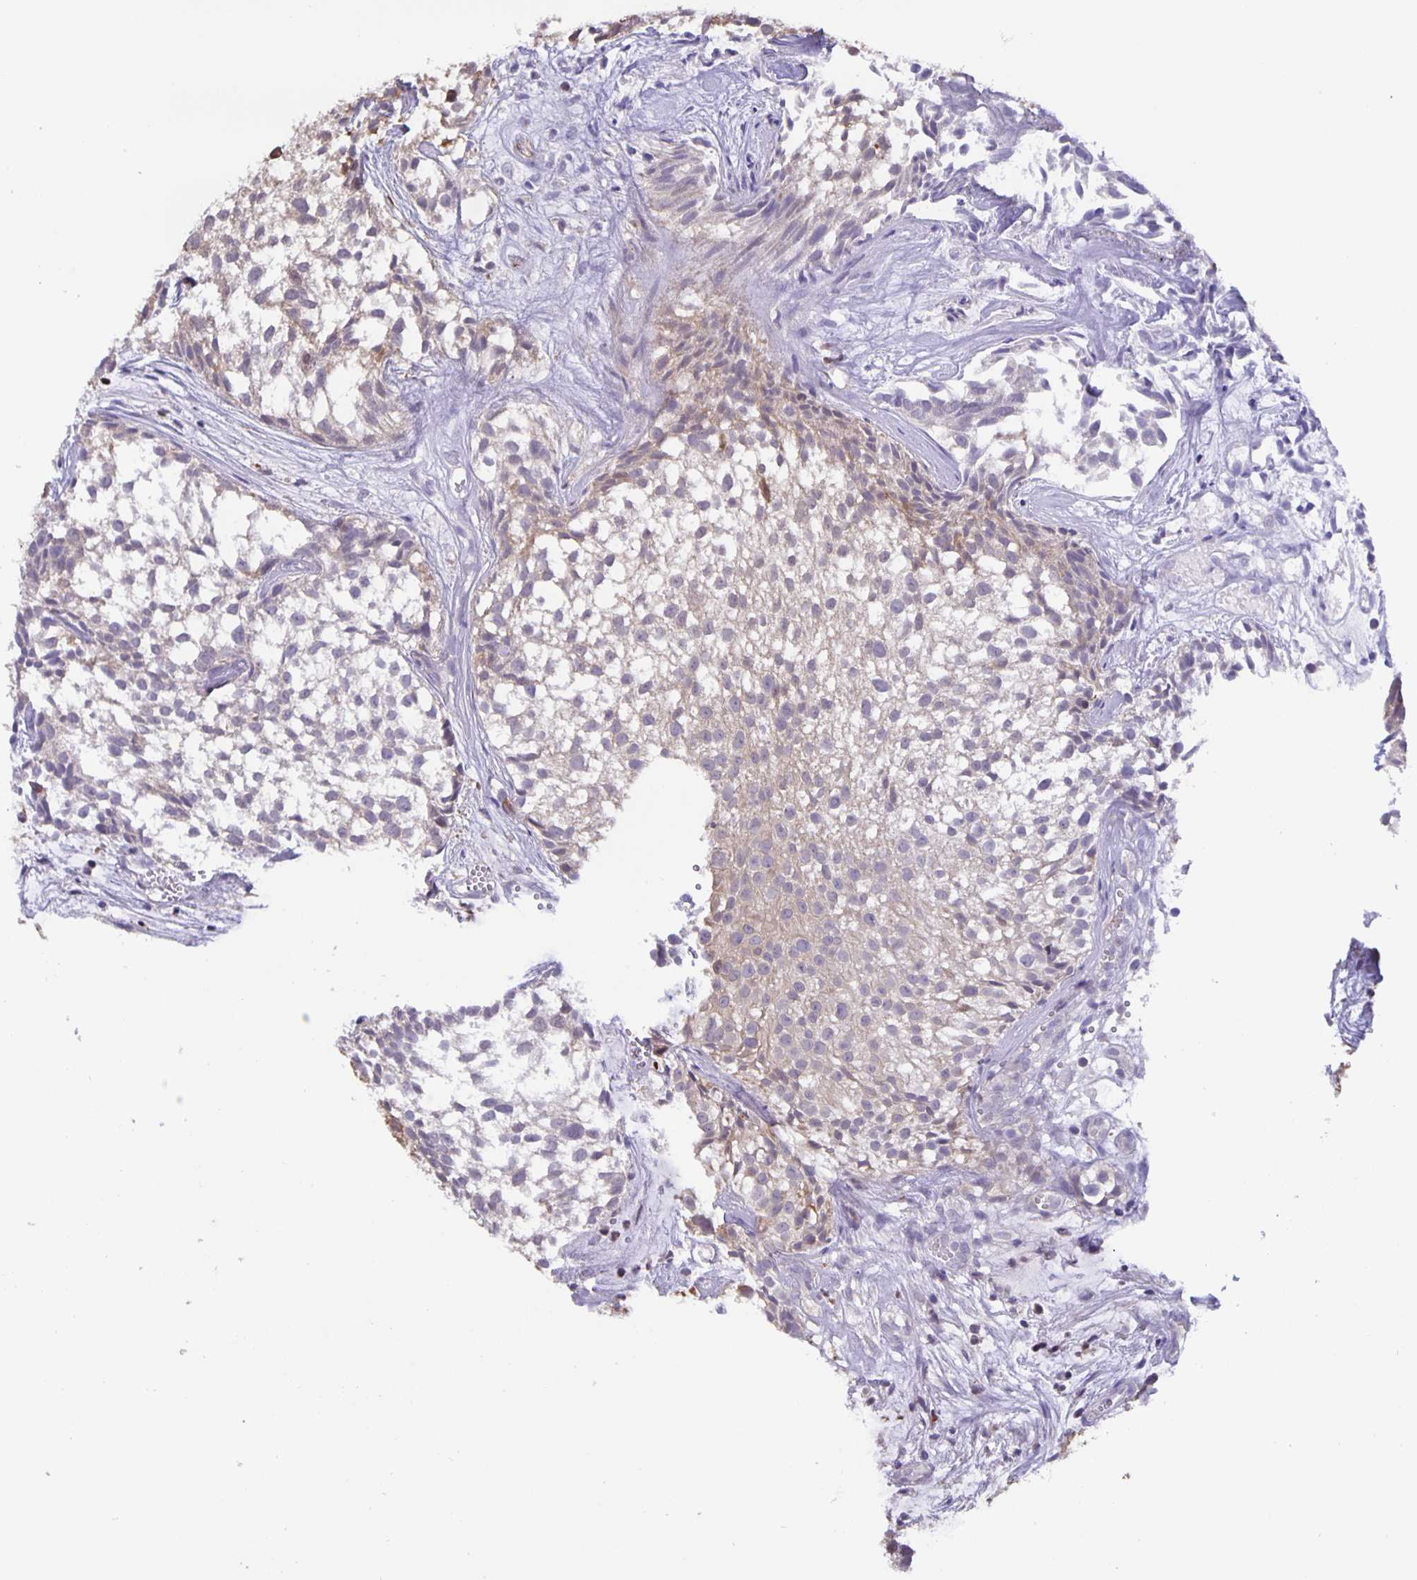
{"staining": {"intensity": "weak", "quantity": "25%-75%", "location": "cytoplasmic/membranous"}, "tissue": "urothelial cancer", "cell_type": "Tumor cells", "image_type": "cancer", "snomed": [{"axis": "morphology", "description": "Urothelial carcinoma, Low grade"}, {"axis": "topography", "description": "Urinary bladder"}], "caption": "Tumor cells exhibit weak cytoplasmic/membranous staining in about 25%-75% of cells in urothelial cancer.", "gene": "MARCHF6", "patient": {"sex": "male", "age": 70}}